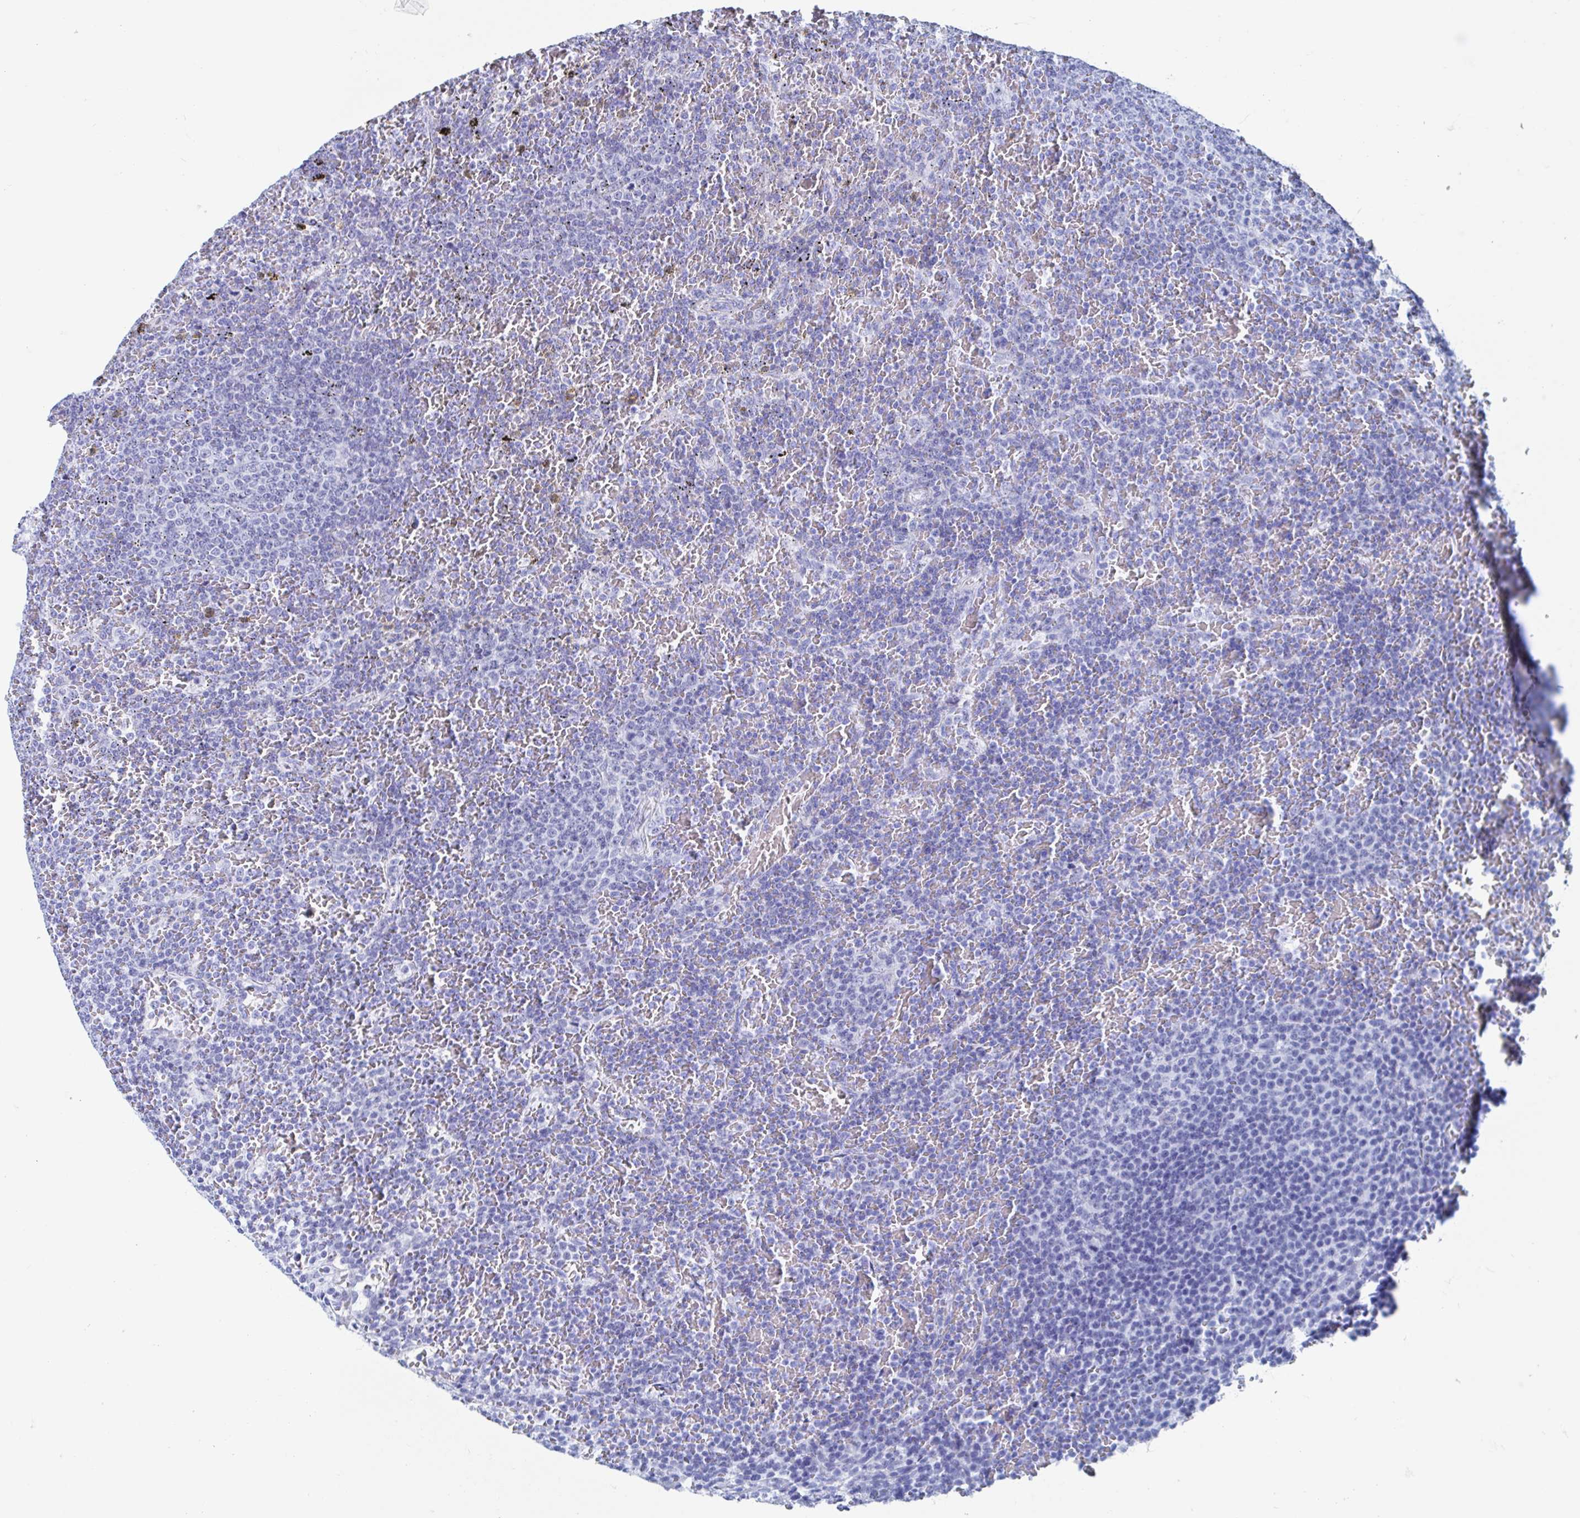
{"staining": {"intensity": "negative", "quantity": "none", "location": "none"}, "tissue": "lymphoma", "cell_type": "Tumor cells", "image_type": "cancer", "snomed": [{"axis": "morphology", "description": "Malignant lymphoma, non-Hodgkin's type, Low grade"}, {"axis": "topography", "description": "Spleen"}], "caption": "Photomicrograph shows no significant protein staining in tumor cells of malignant lymphoma, non-Hodgkin's type (low-grade).", "gene": "HDGFL1", "patient": {"sex": "female", "age": 77}}